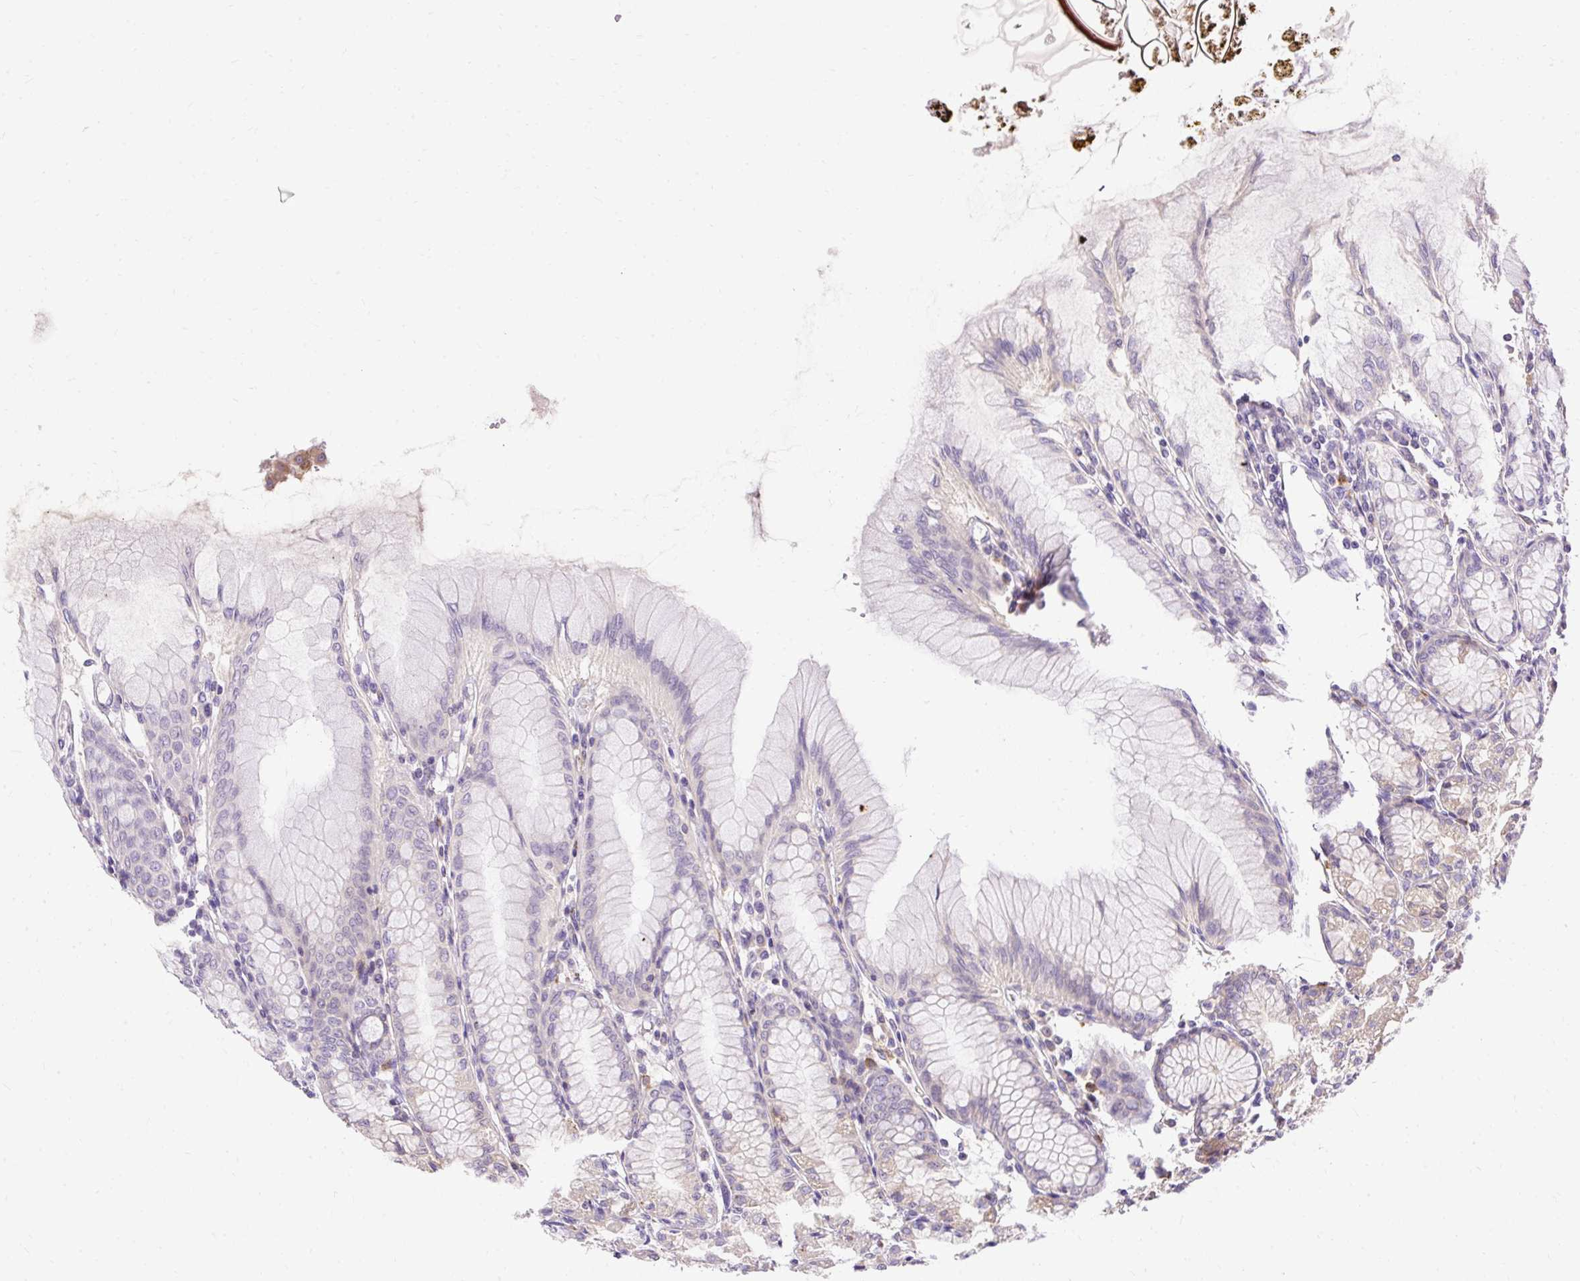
{"staining": {"intensity": "moderate", "quantity": "<25%", "location": "cytoplasmic/membranous"}, "tissue": "stomach", "cell_type": "Glandular cells", "image_type": "normal", "snomed": [{"axis": "morphology", "description": "Normal tissue, NOS"}, {"axis": "topography", "description": "Stomach"}], "caption": "Moderate cytoplasmic/membranous staining for a protein is present in about <25% of glandular cells of benign stomach using IHC.", "gene": "HEXB", "patient": {"sex": "female", "age": 57}}